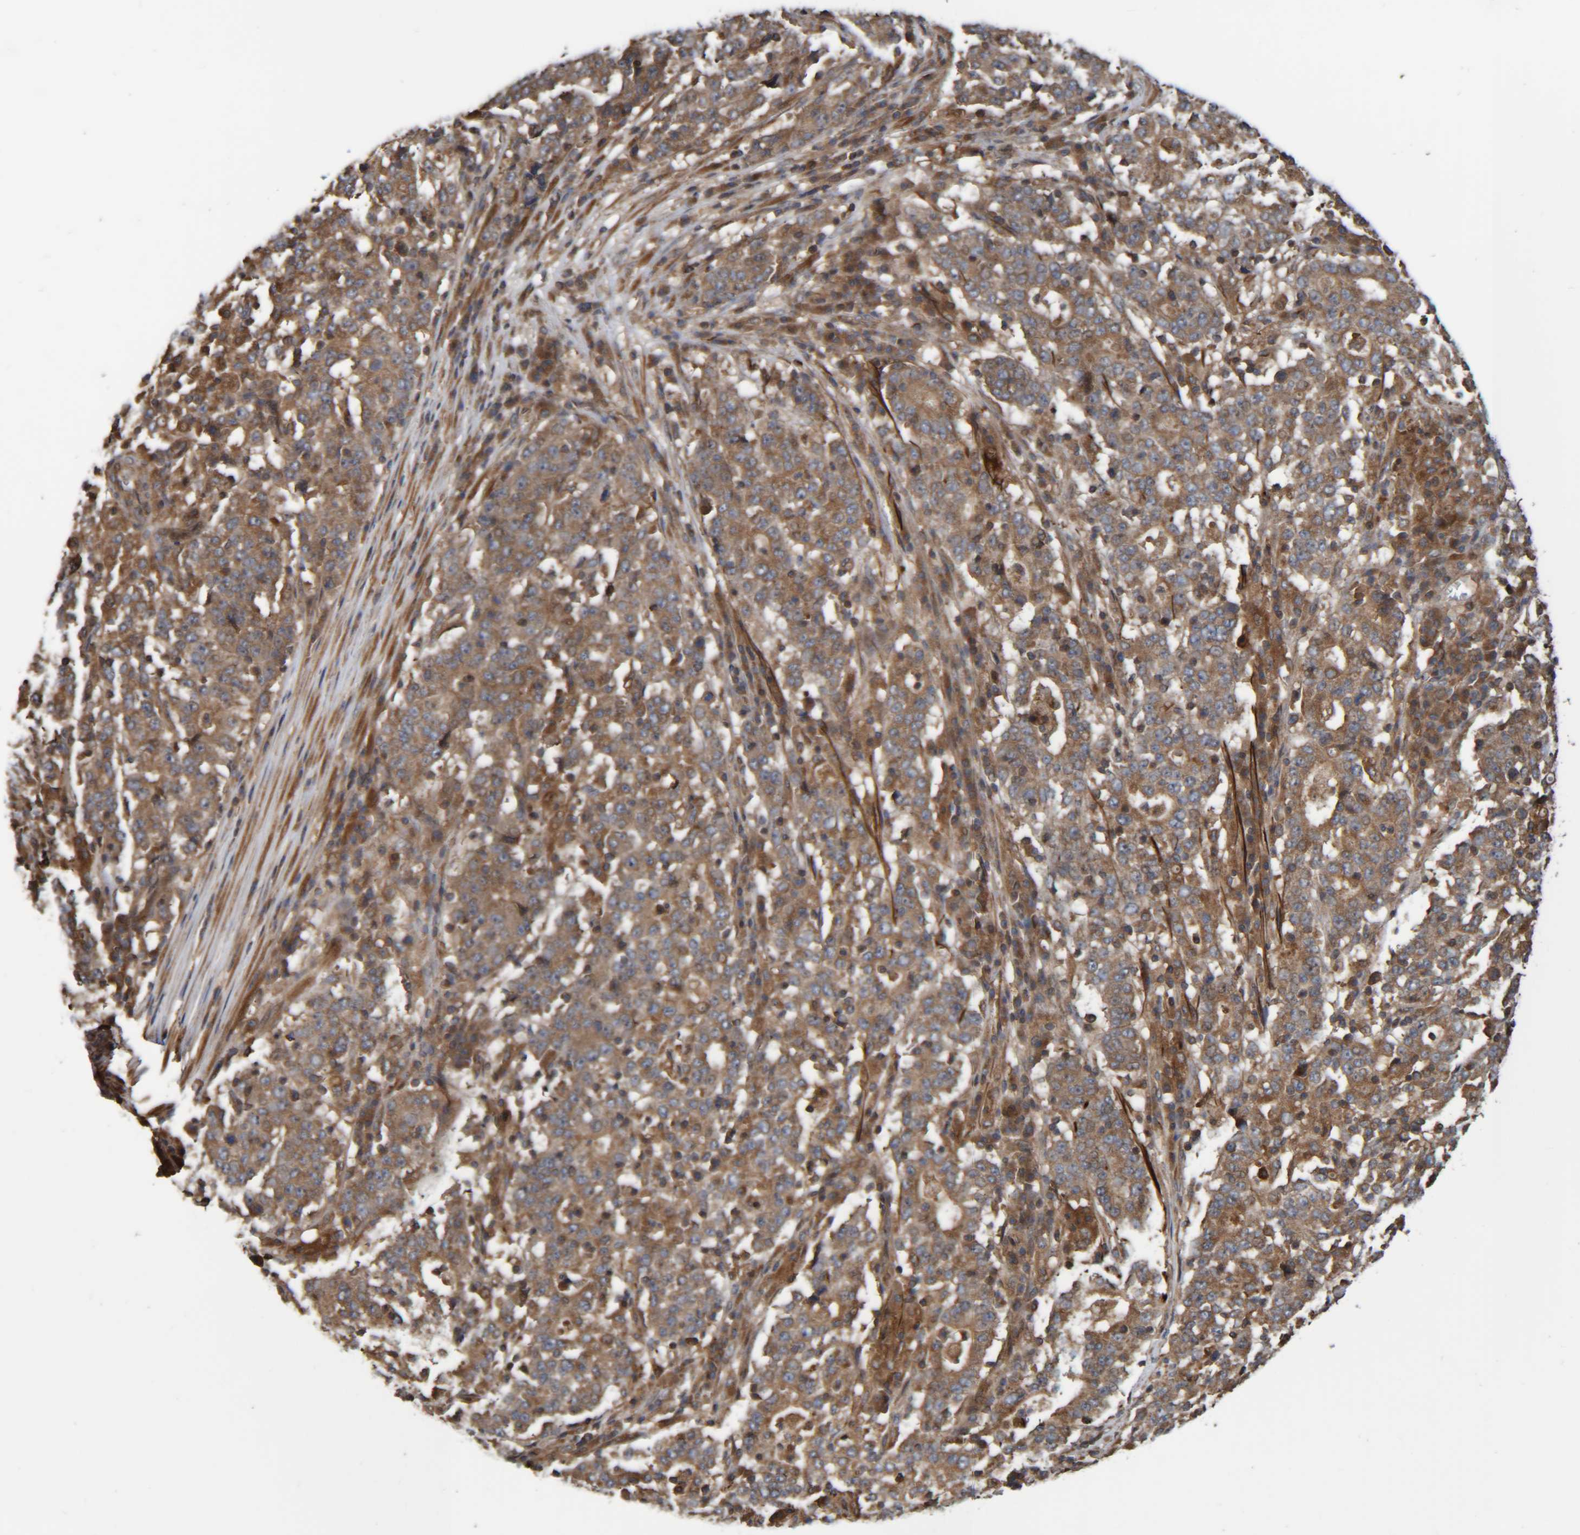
{"staining": {"intensity": "moderate", "quantity": ">75%", "location": "cytoplasmic/membranous"}, "tissue": "stomach cancer", "cell_type": "Tumor cells", "image_type": "cancer", "snomed": [{"axis": "morphology", "description": "Adenocarcinoma, NOS"}, {"axis": "topography", "description": "Stomach"}], "caption": "The immunohistochemical stain labels moderate cytoplasmic/membranous expression in tumor cells of stomach cancer (adenocarcinoma) tissue.", "gene": "CCDC57", "patient": {"sex": "male", "age": 59}}